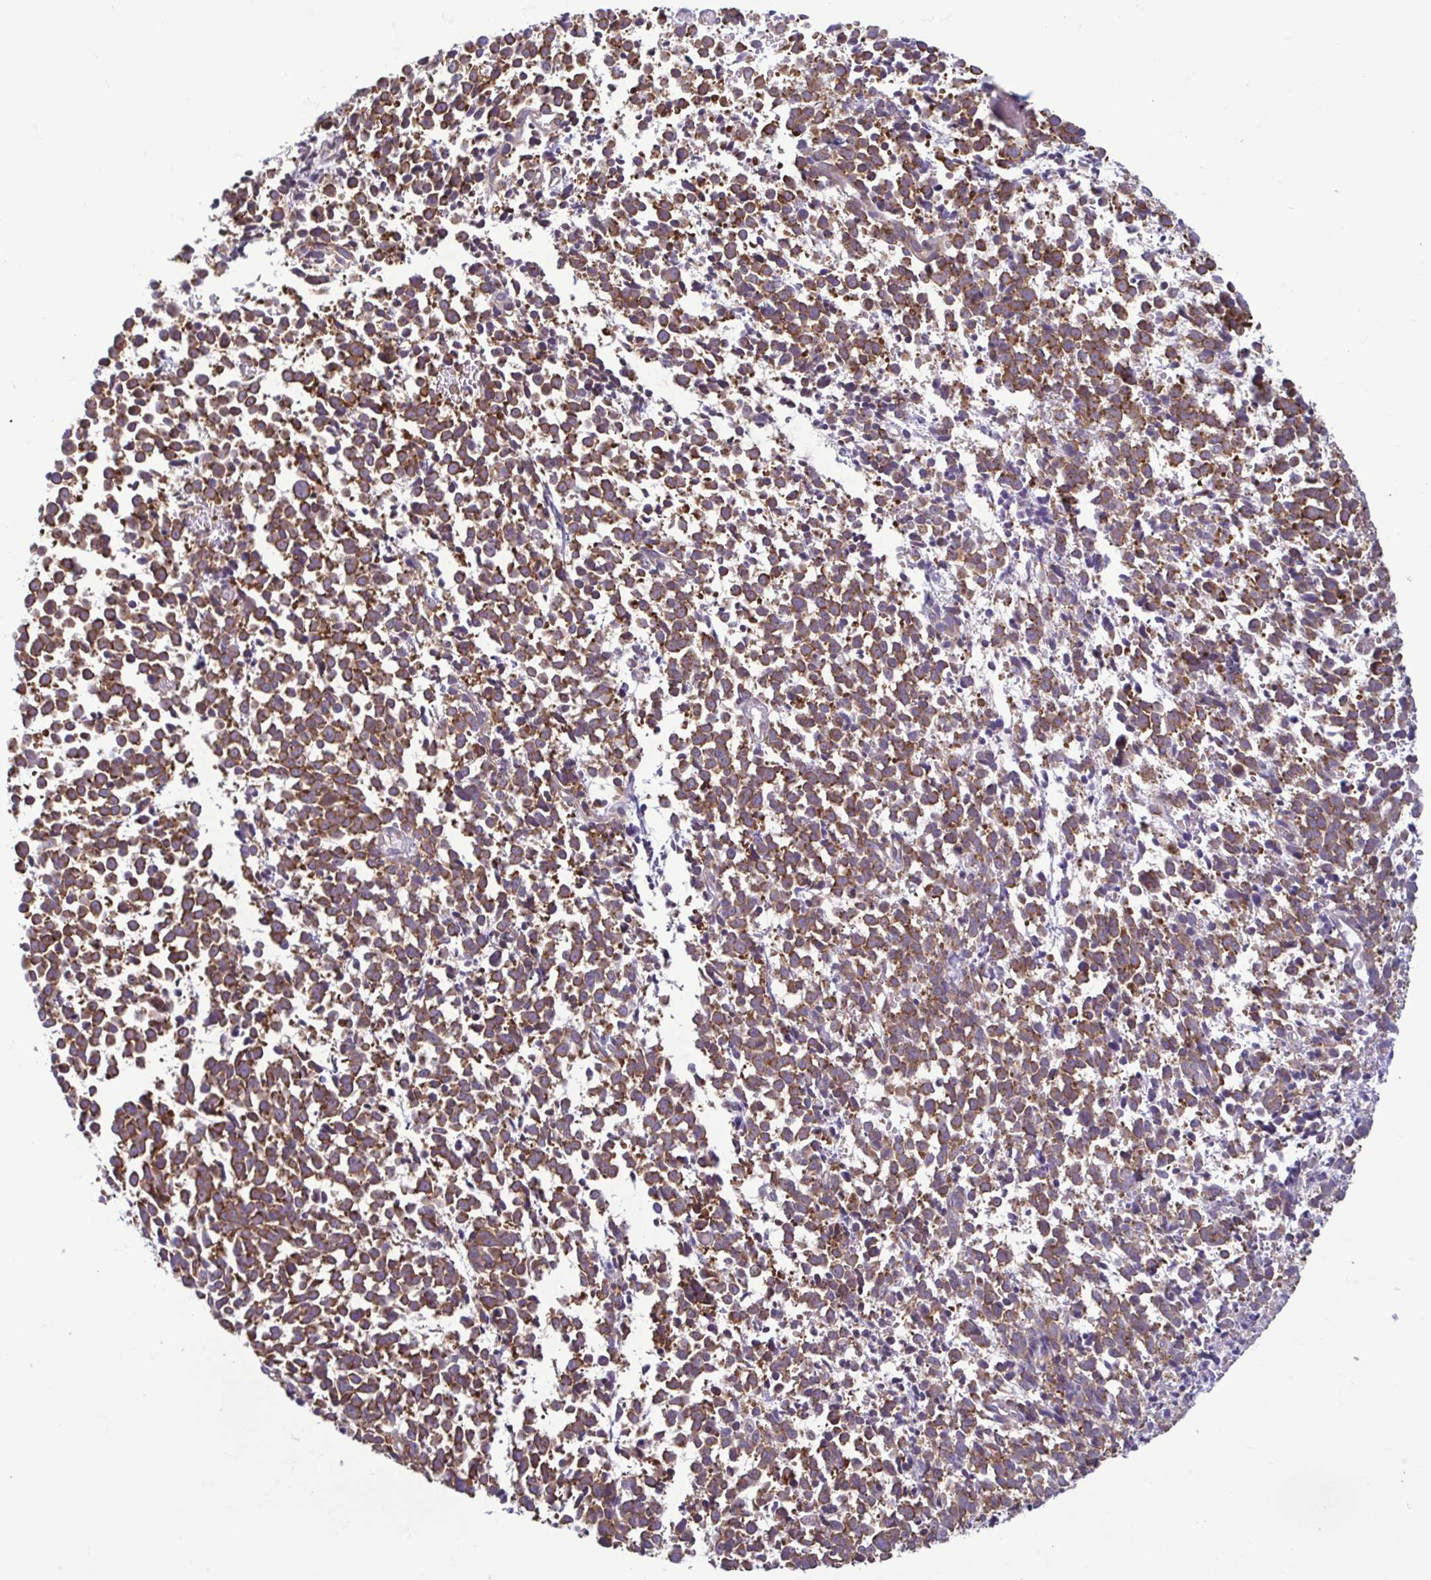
{"staining": {"intensity": "moderate", "quantity": ">75%", "location": "cytoplasmic/membranous"}, "tissue": "melanoma", "cell_type": "Tumor cells", "image_type": "cancer", "snomed": [{"axis": "morphology", "description": "Malignant melanoma, NOS"}, {"axis": "topography", "description": "Skin"}], "caption": "Human malignant melanoma stained with a brown dye shows moderate cytoplasmic/membranous positive positivity in approximately >75% of tumor cells.", "gene": "RPS16", "patient": {"sex": "female", "age": 70}}